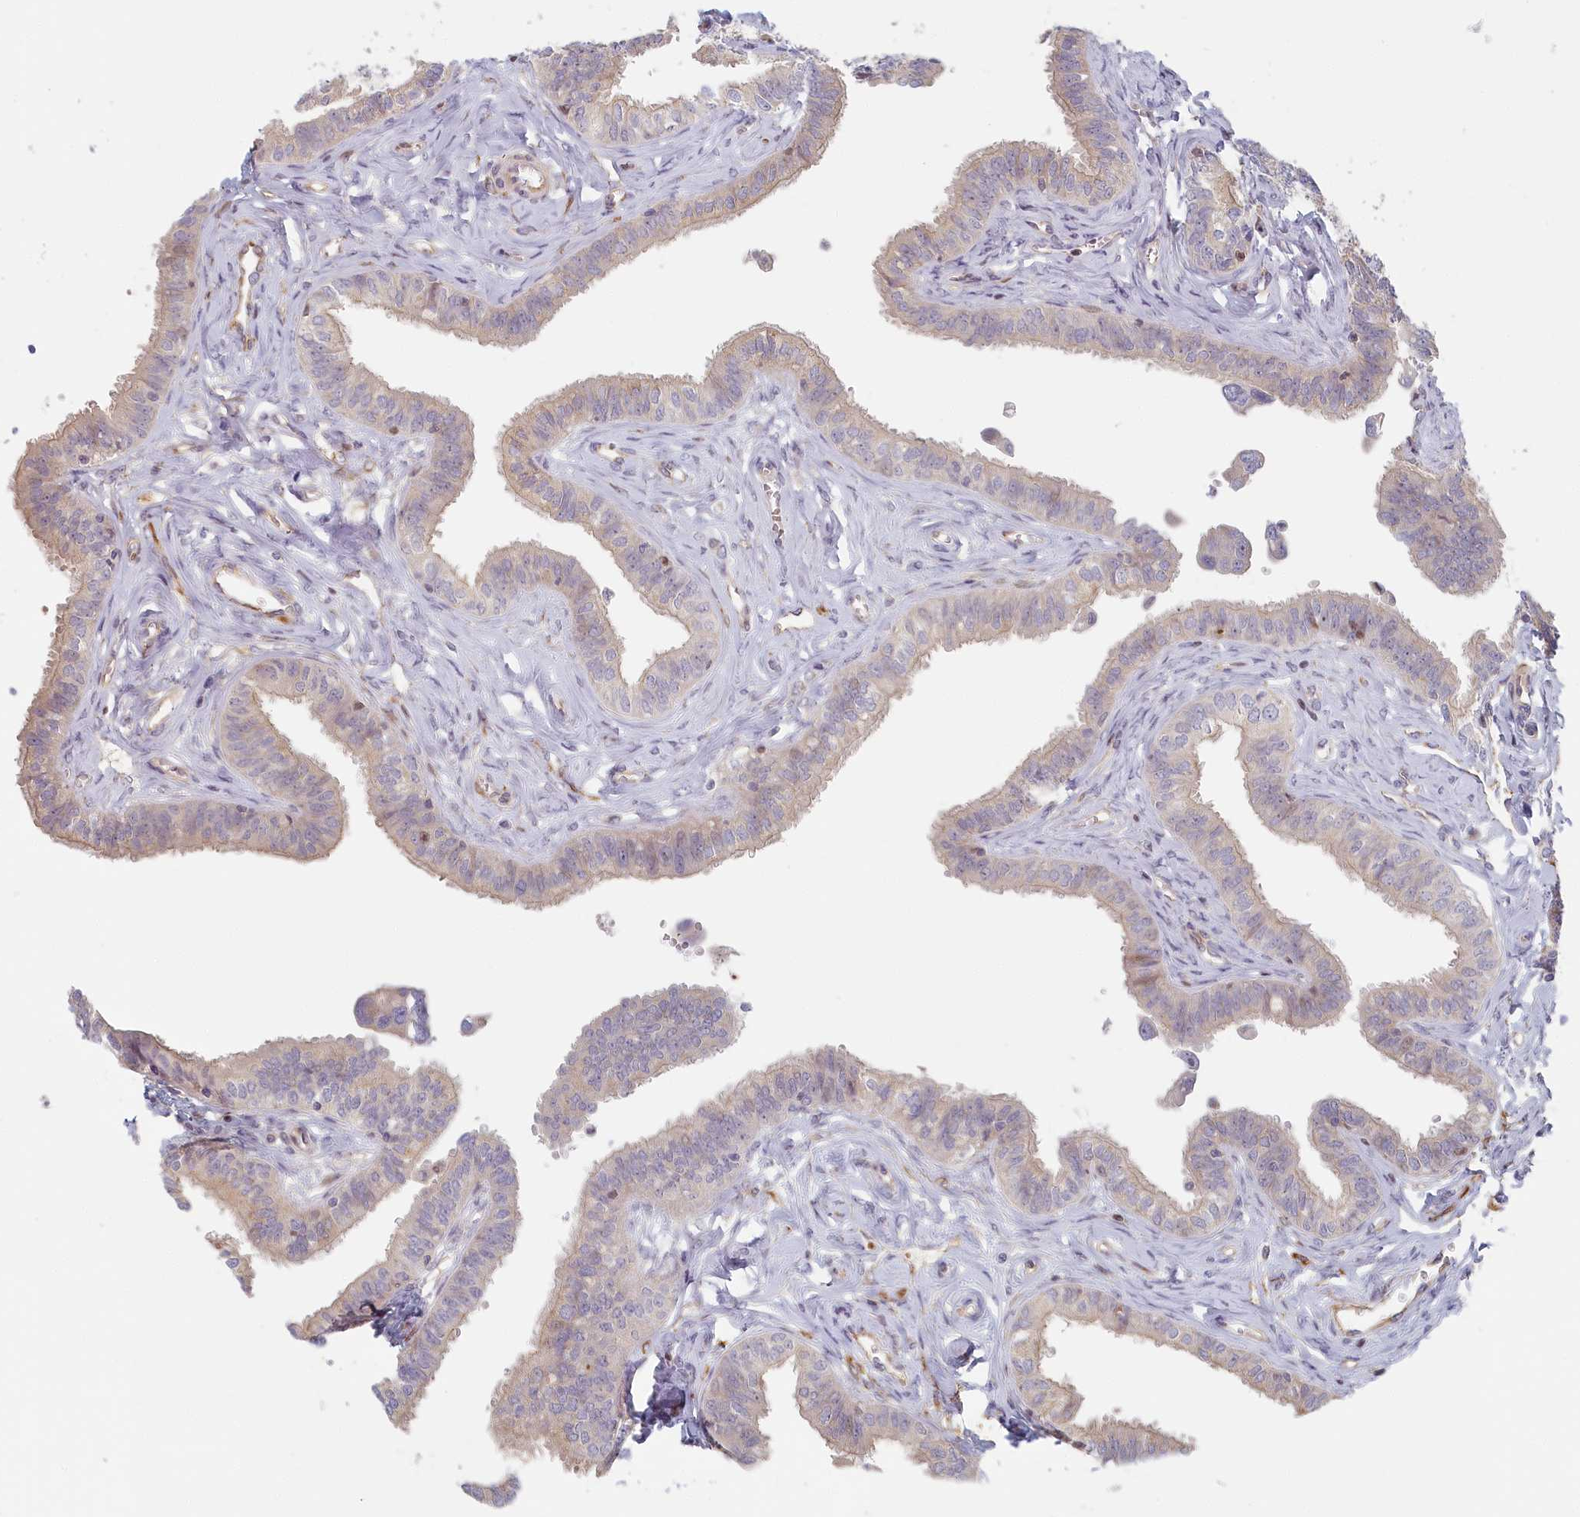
{"staining": {"intensity": "moderate", "quantity": "<25%", "location": "cytoplasmic/membranous,nuclear"}, "tissue": "fallopian tube", "cell_type": "Glandular cells", "image_type": "normal", "snomed": [{"axis": "morphology", "description": "Normal tissue, NOS"}, {"axis": "morphology", "description": "Carcinoma, NOS"}, {"axis": "topography", "description": "Fallopian tube"}, {"axis": "topography", "description": "Ovary"}], "caption": "DAB (3,3'-diaminobenzidine) immunohistochemical staining of benign fallopian tube displays moderate cytoplasmic/membranous,nuclear protein staining in approximately <25% of glandular cells. The protein is stained brown, and the nuclei are stained in blue (DAB (3,3'-diaminobenzidine) IHC with brightfield microscopy, high magnification).", "gene": "INTS4", "patient": {"sex": "female", "age": 59}}